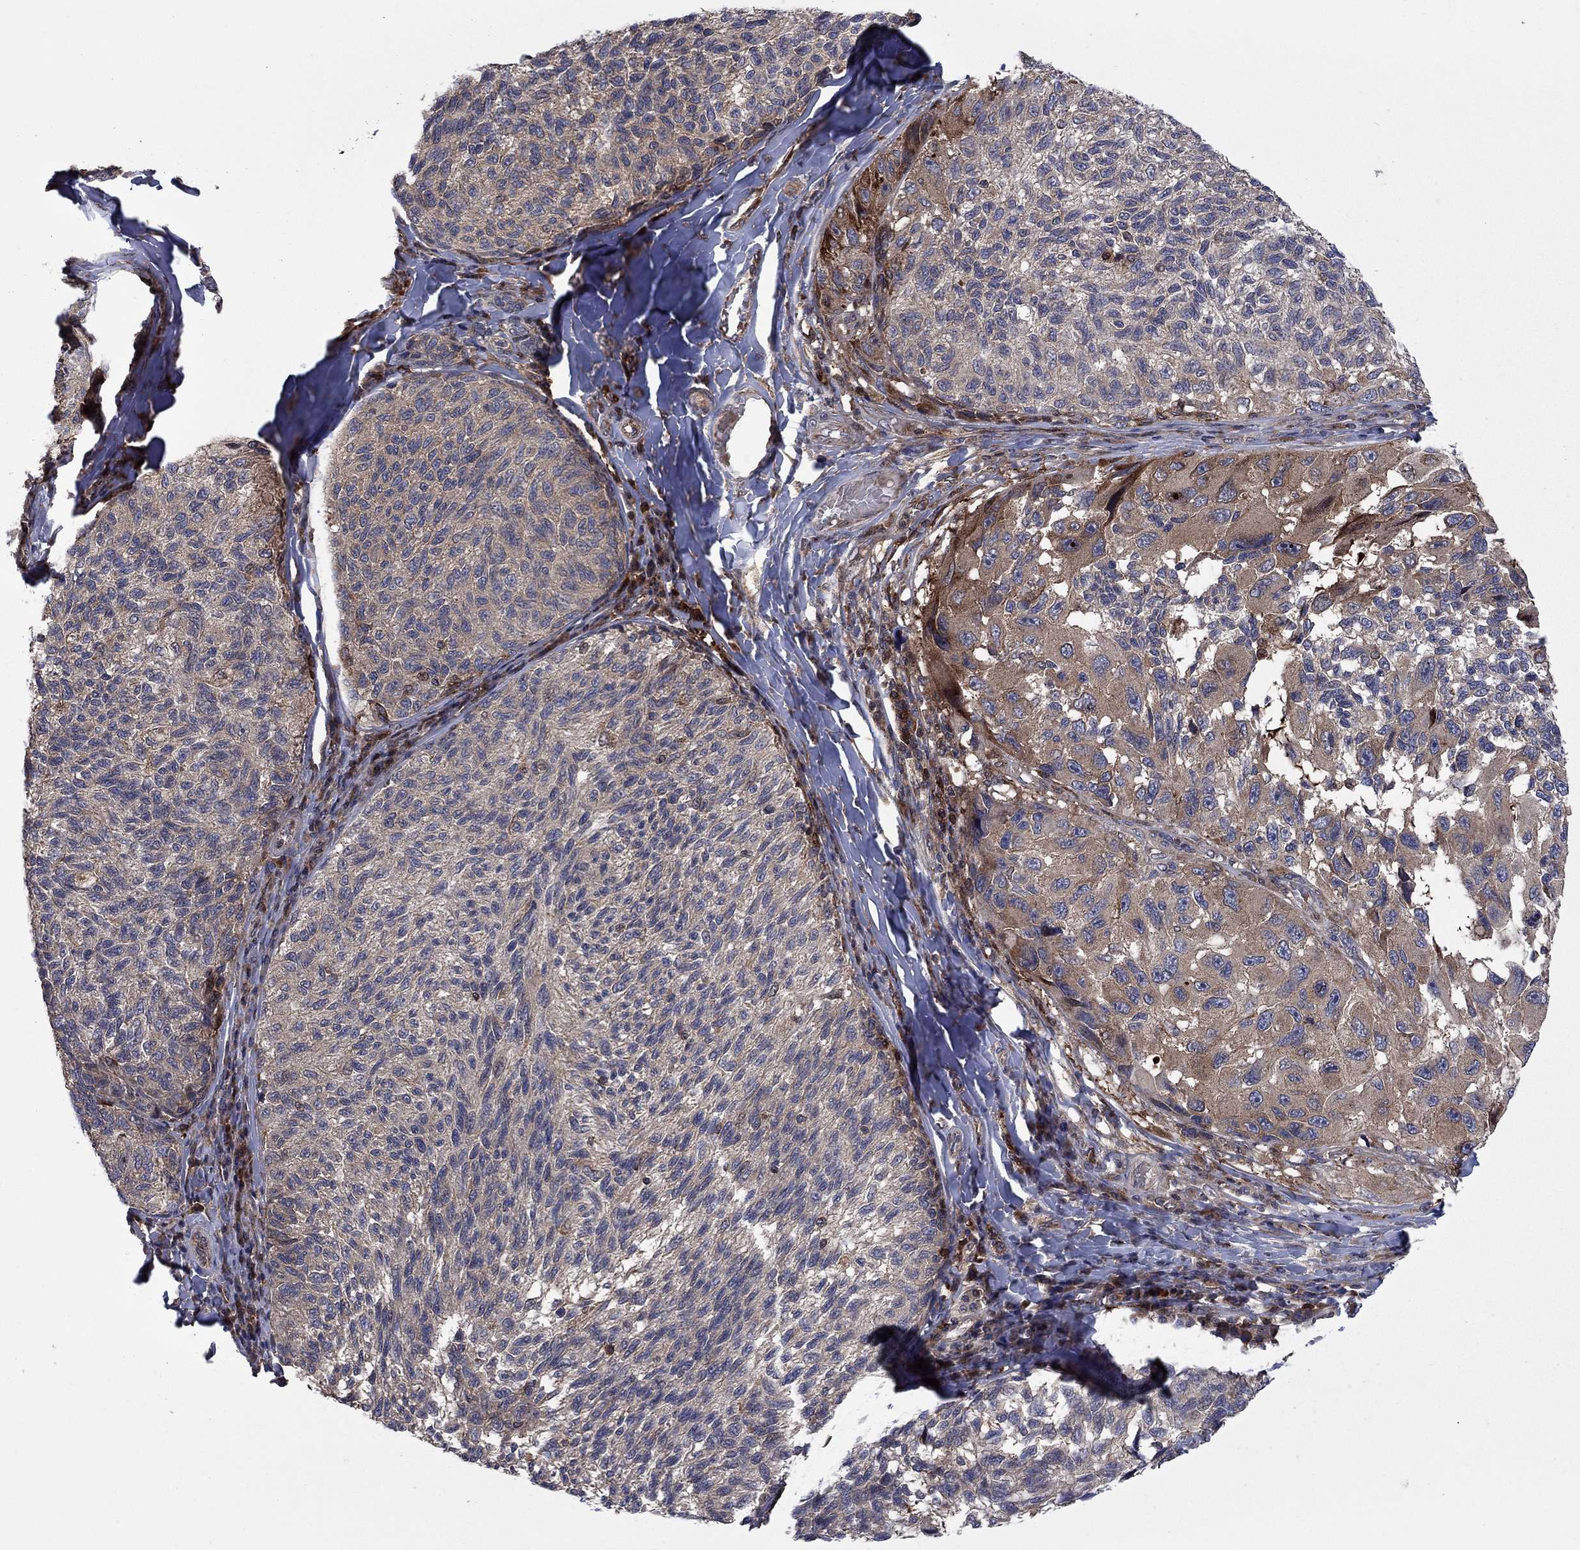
{"staining": {"intensity": "negative", "quantity": "none", "location": "none"}, "tissue": "melanoma", "cell_type": "Tumor cells", "image_type": "cancer", "snomed": [{"axis": "morphology", "description": "Malignant melanoma, NOS"}, {"axis": "topography", "description": "Skin"}], "caption": "Tumor cells show no significant expression in malignant melanoma.", "gene": "HDAC4", "patient": {"sex": "female", "age": 73}}